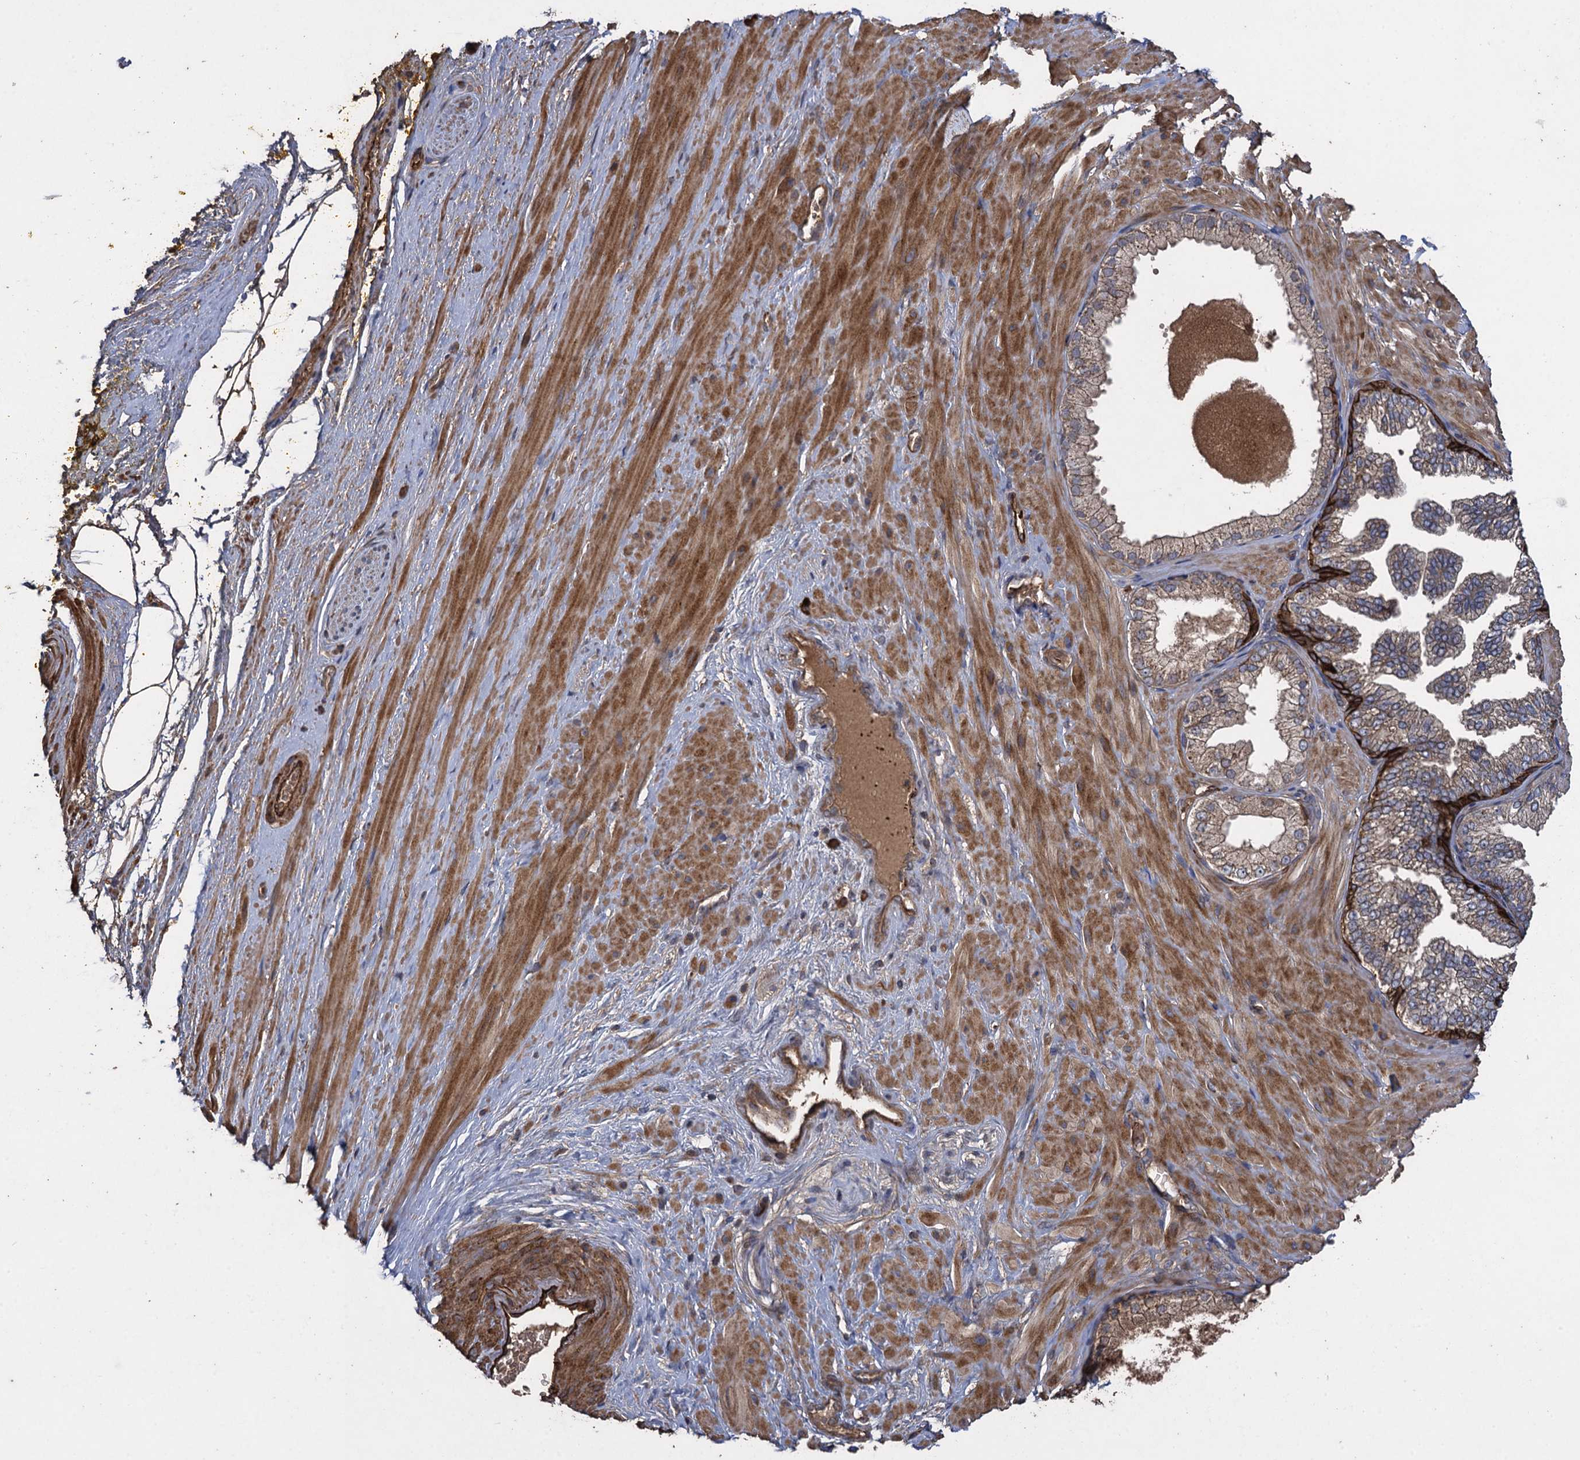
{"staining": {"intensity": "weak", "quantity": ">75%", "location": "cytoplasmic/membranous"}, "tissue": "adipose tissue", "cell_type": "Adipocytes", "image_type": "normal", "snomed": [{"axis": "morphology", "description": "Normal tissue, NOS"}, {"axis": "morphology", "description": "Adenocarcinoma, Low grade"}, {"axis": "topography", "description": "Prostate"}, {"axis": "topography", "description": "Peripheral nerve tissue"}], "caption": "This is a histology image of IHC staining of benign adipose tissue, which shows weak positivity in the cytoplasmic/membranous of adipocytes.", "gene": "TXNDC11", "patient": {"sex": "male", "age": 63}}